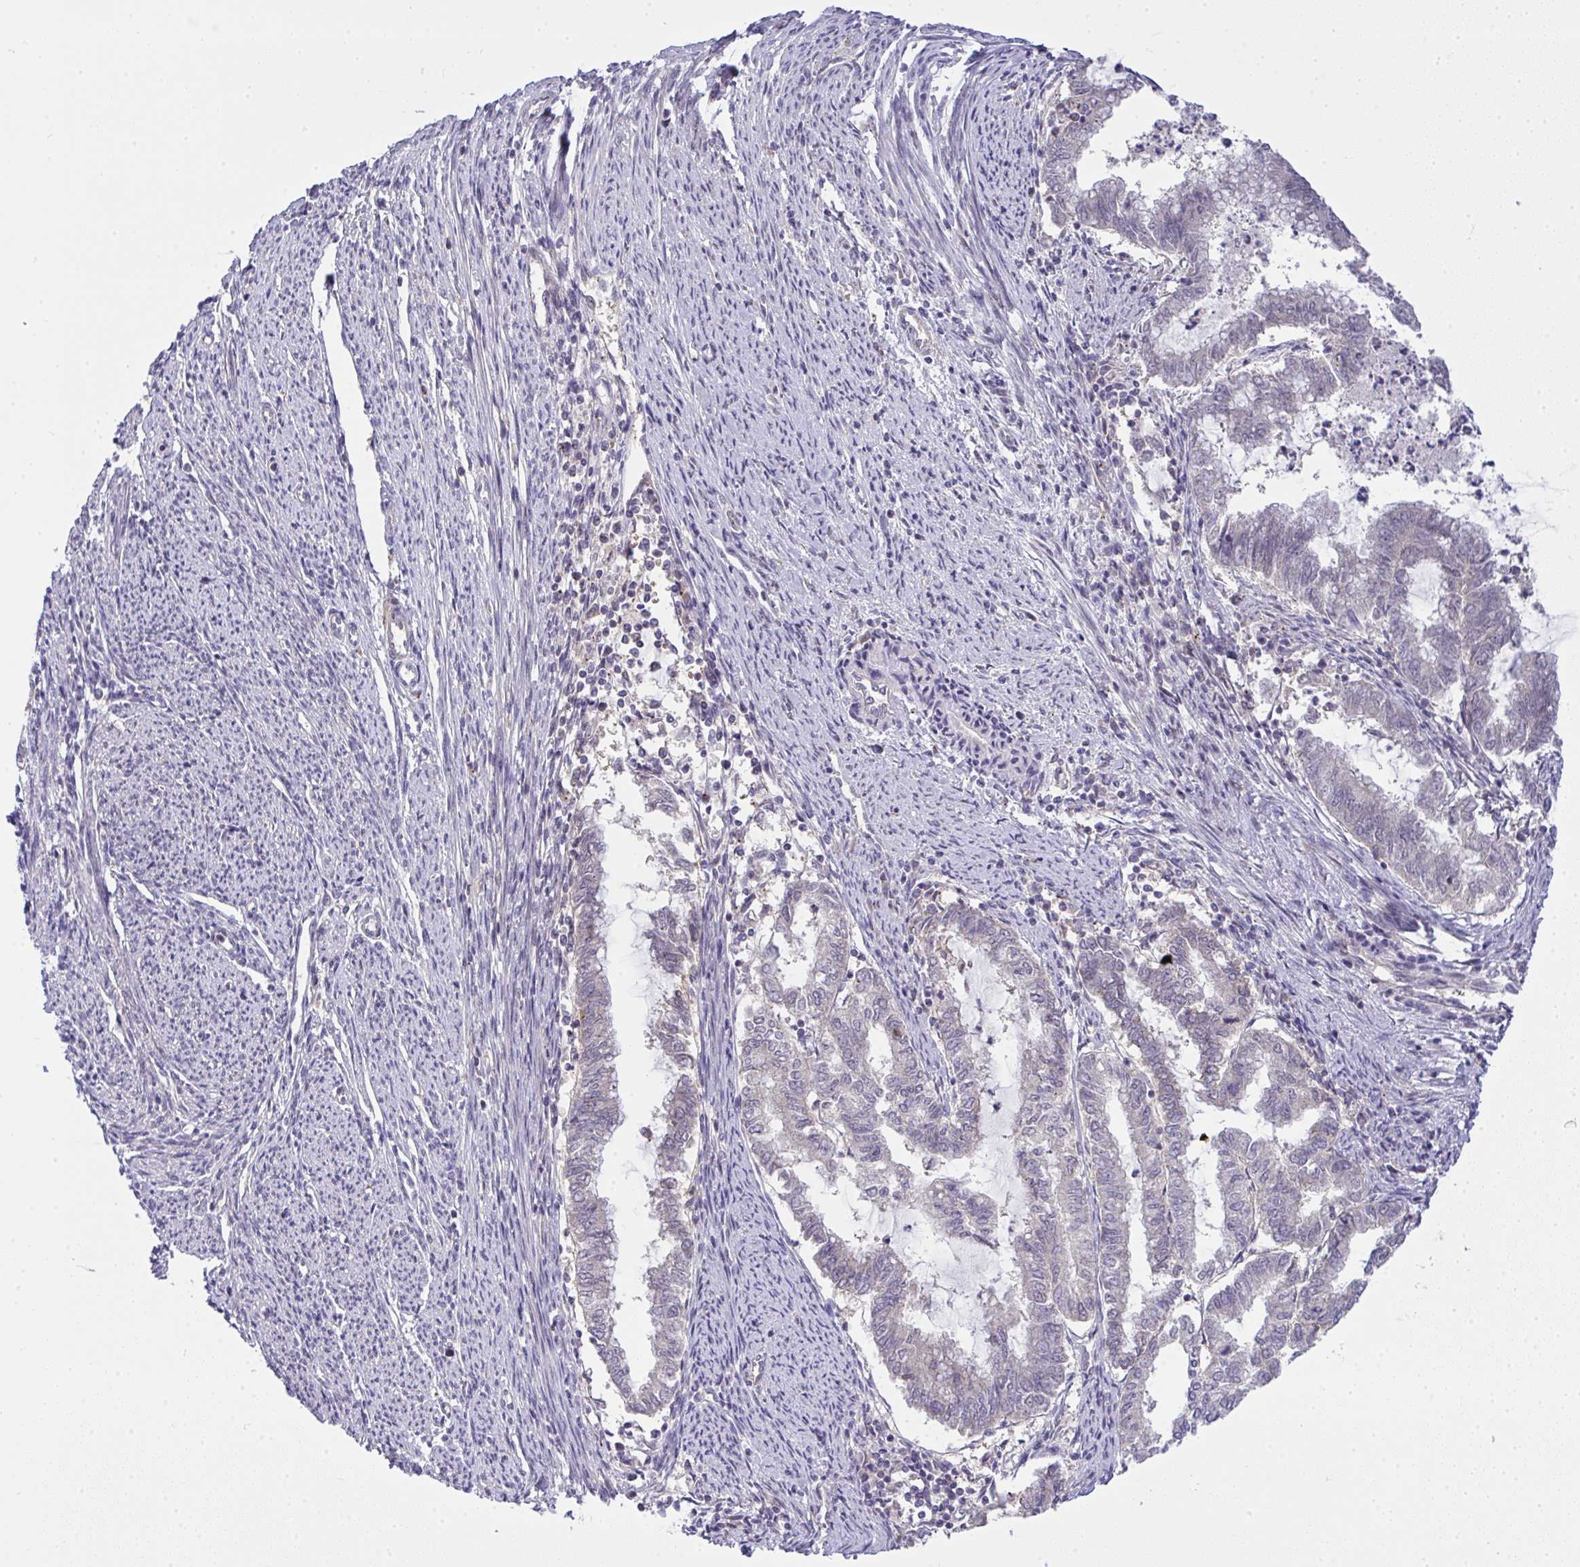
{"staining": {"intensity": "negative", "quantity": "none", "location": "none"}, "tissue": "endometrial cancer", "cell_type": "Tumor cells", "image_type": "cancer", "snomed": [{"axis": "morphology", "description": "Adenocarcinoma, NOS"}, {"axis": "topography", "description": "Endometrium"}], "caption": "Adenocarcinoma (endometrial) was stained to show a protein in brown. There is no significant expression in tumor cells.", "gene": "SLC9A6", "patient": {"sex": "female", "age": 79}}